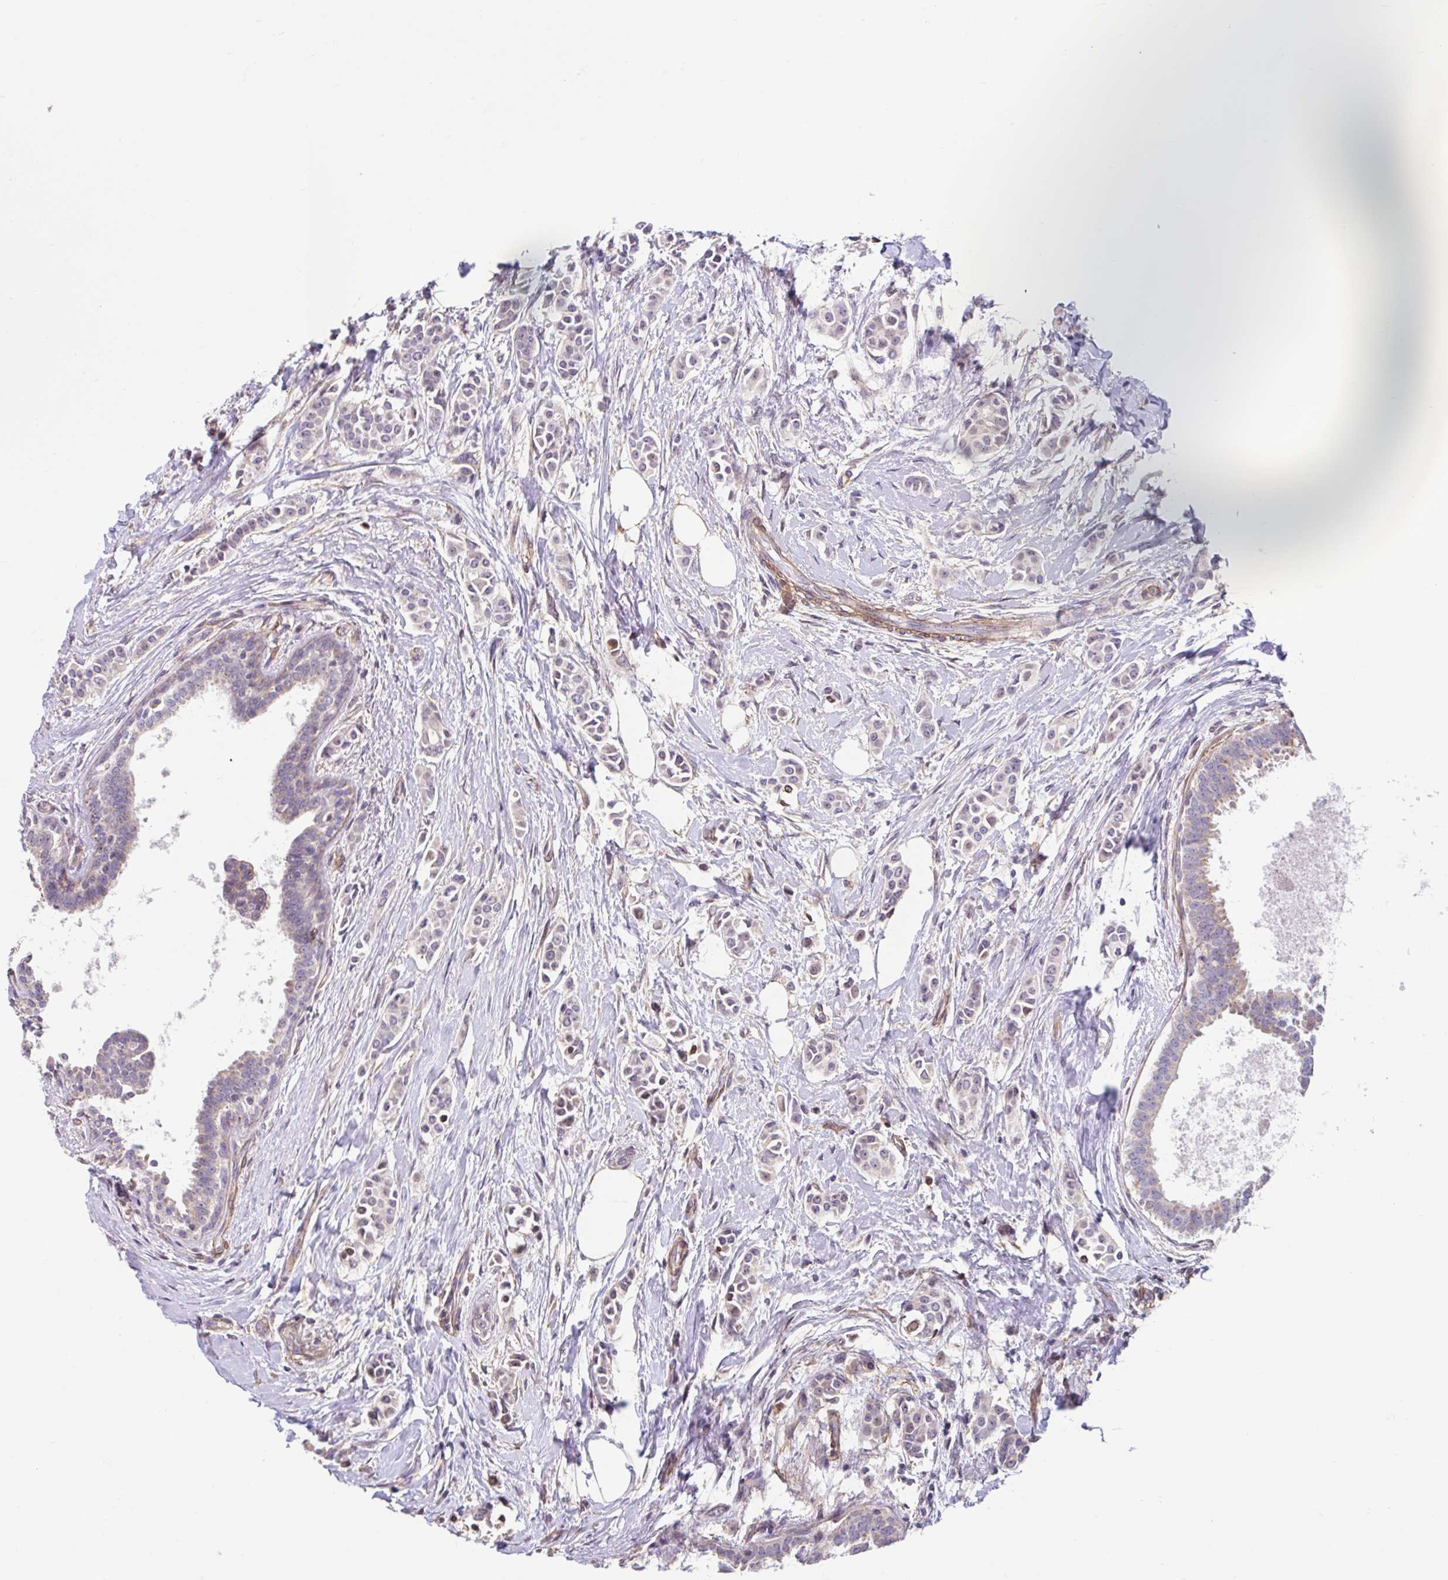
{"staining": {"intensity": "weak", "quantity": "<25%", "location": "cytoplasmic/membranous"}, "tissue": "breast cancer", "cell_type": "Tumor cells", "image_type": "cancer", "snomed": [{"axis": "morphology", "description": "Duct carcinoma"}, {"axis": "topography", "description": "Breast"}], "caption": "Protein analysis of breast infiltrating ductal carcinoma demonstrates no significant staining in tumor cells.", "gene": "NT5C1B", "patient": {"sex": "female", "age": 64}}